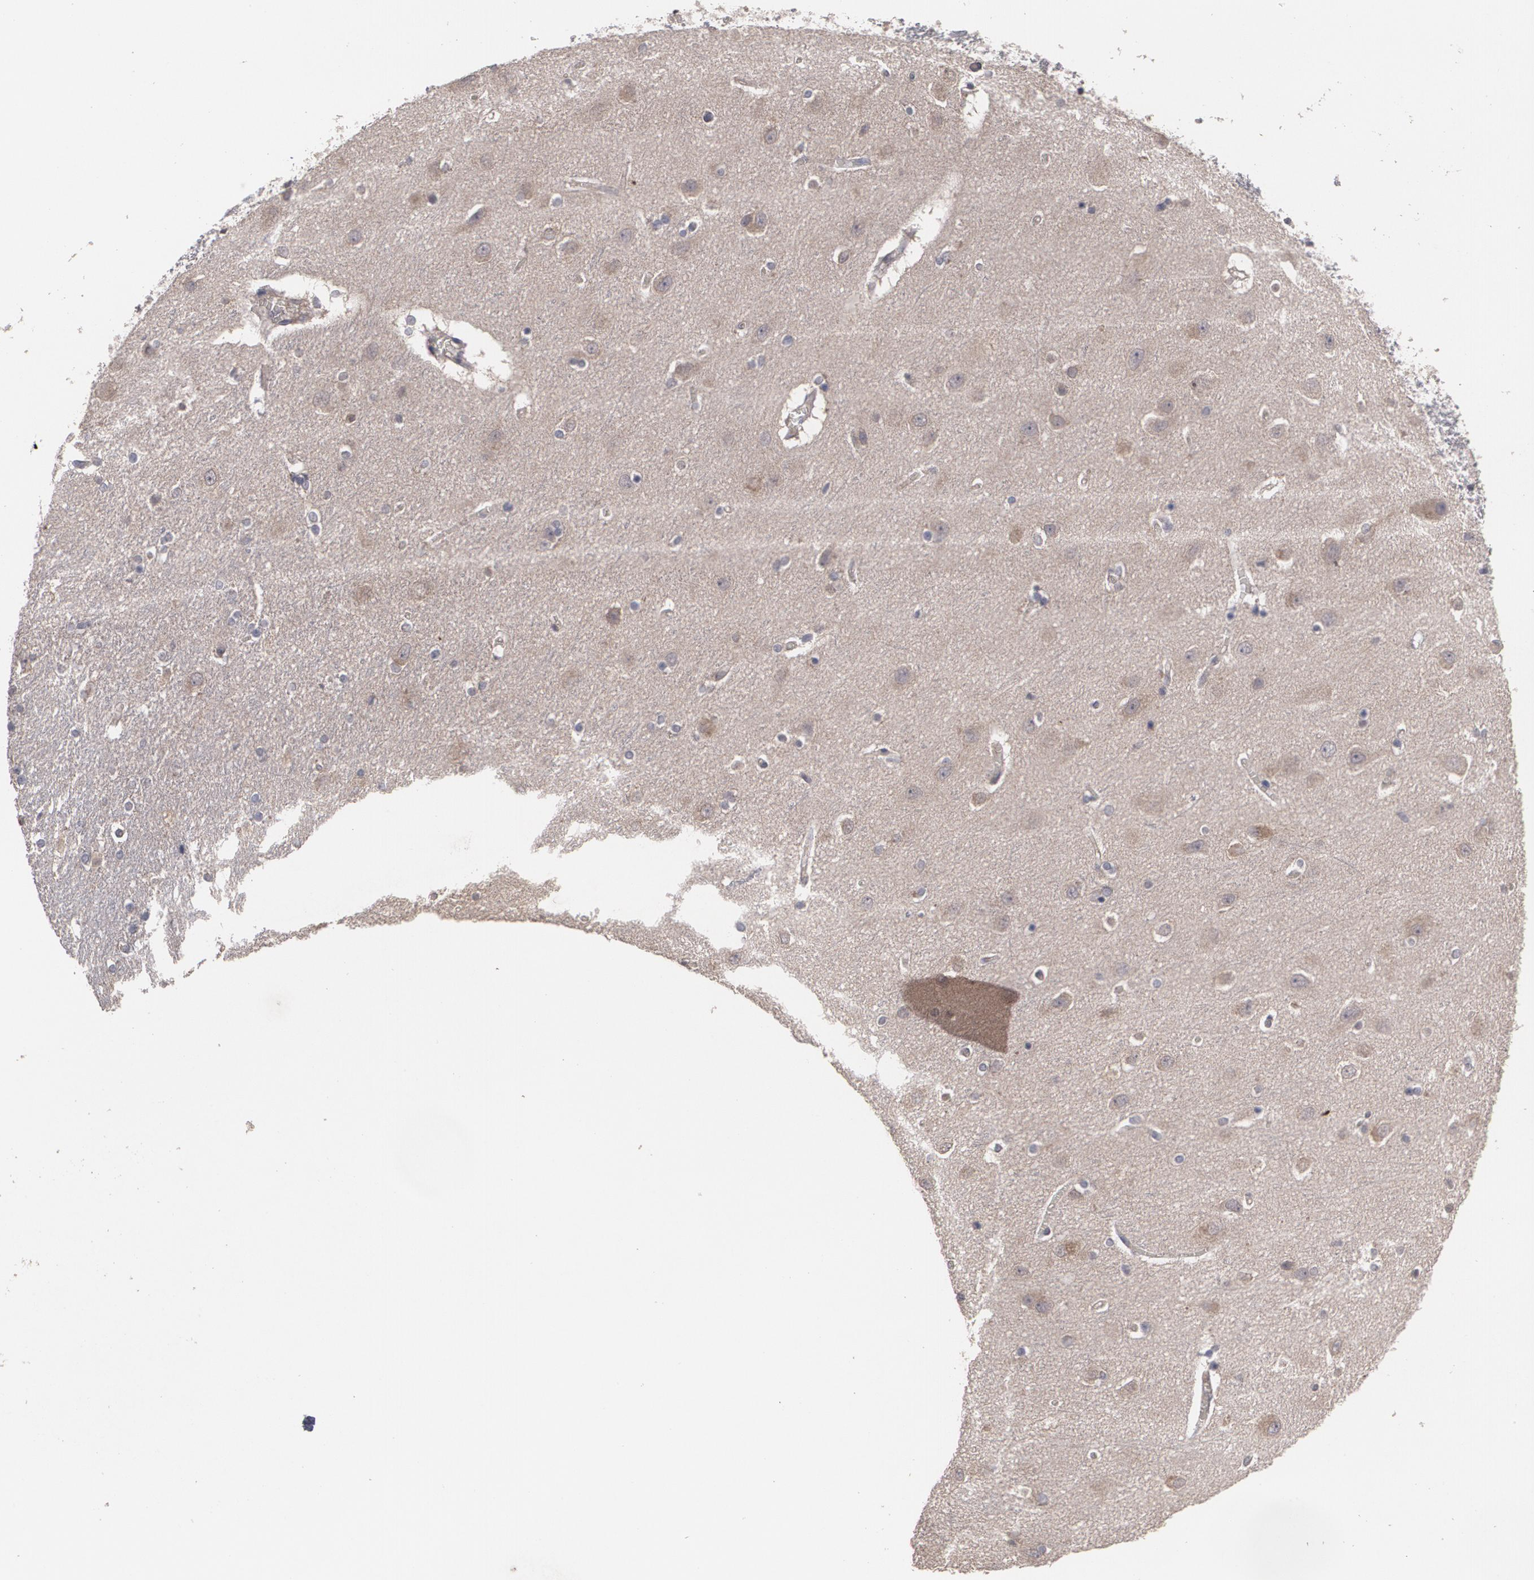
{"staining": {"intensity": "negative", "quantity": "none", "location": "none"}, "tissue": "caudate", "cell_type": "Glial cells", "image_type": "normal", "snomed": [{"axis": "morphology", "description": "Normal tissue, NOS"}, {"axis": "topography", "description": "Lateral ventricle wall"}], "caption": "The histopathology image exhibits no staining of glial cells in unremarkable caudate.", "gene": "ARF6", "patient": {"sex": "female", "age": 54}}